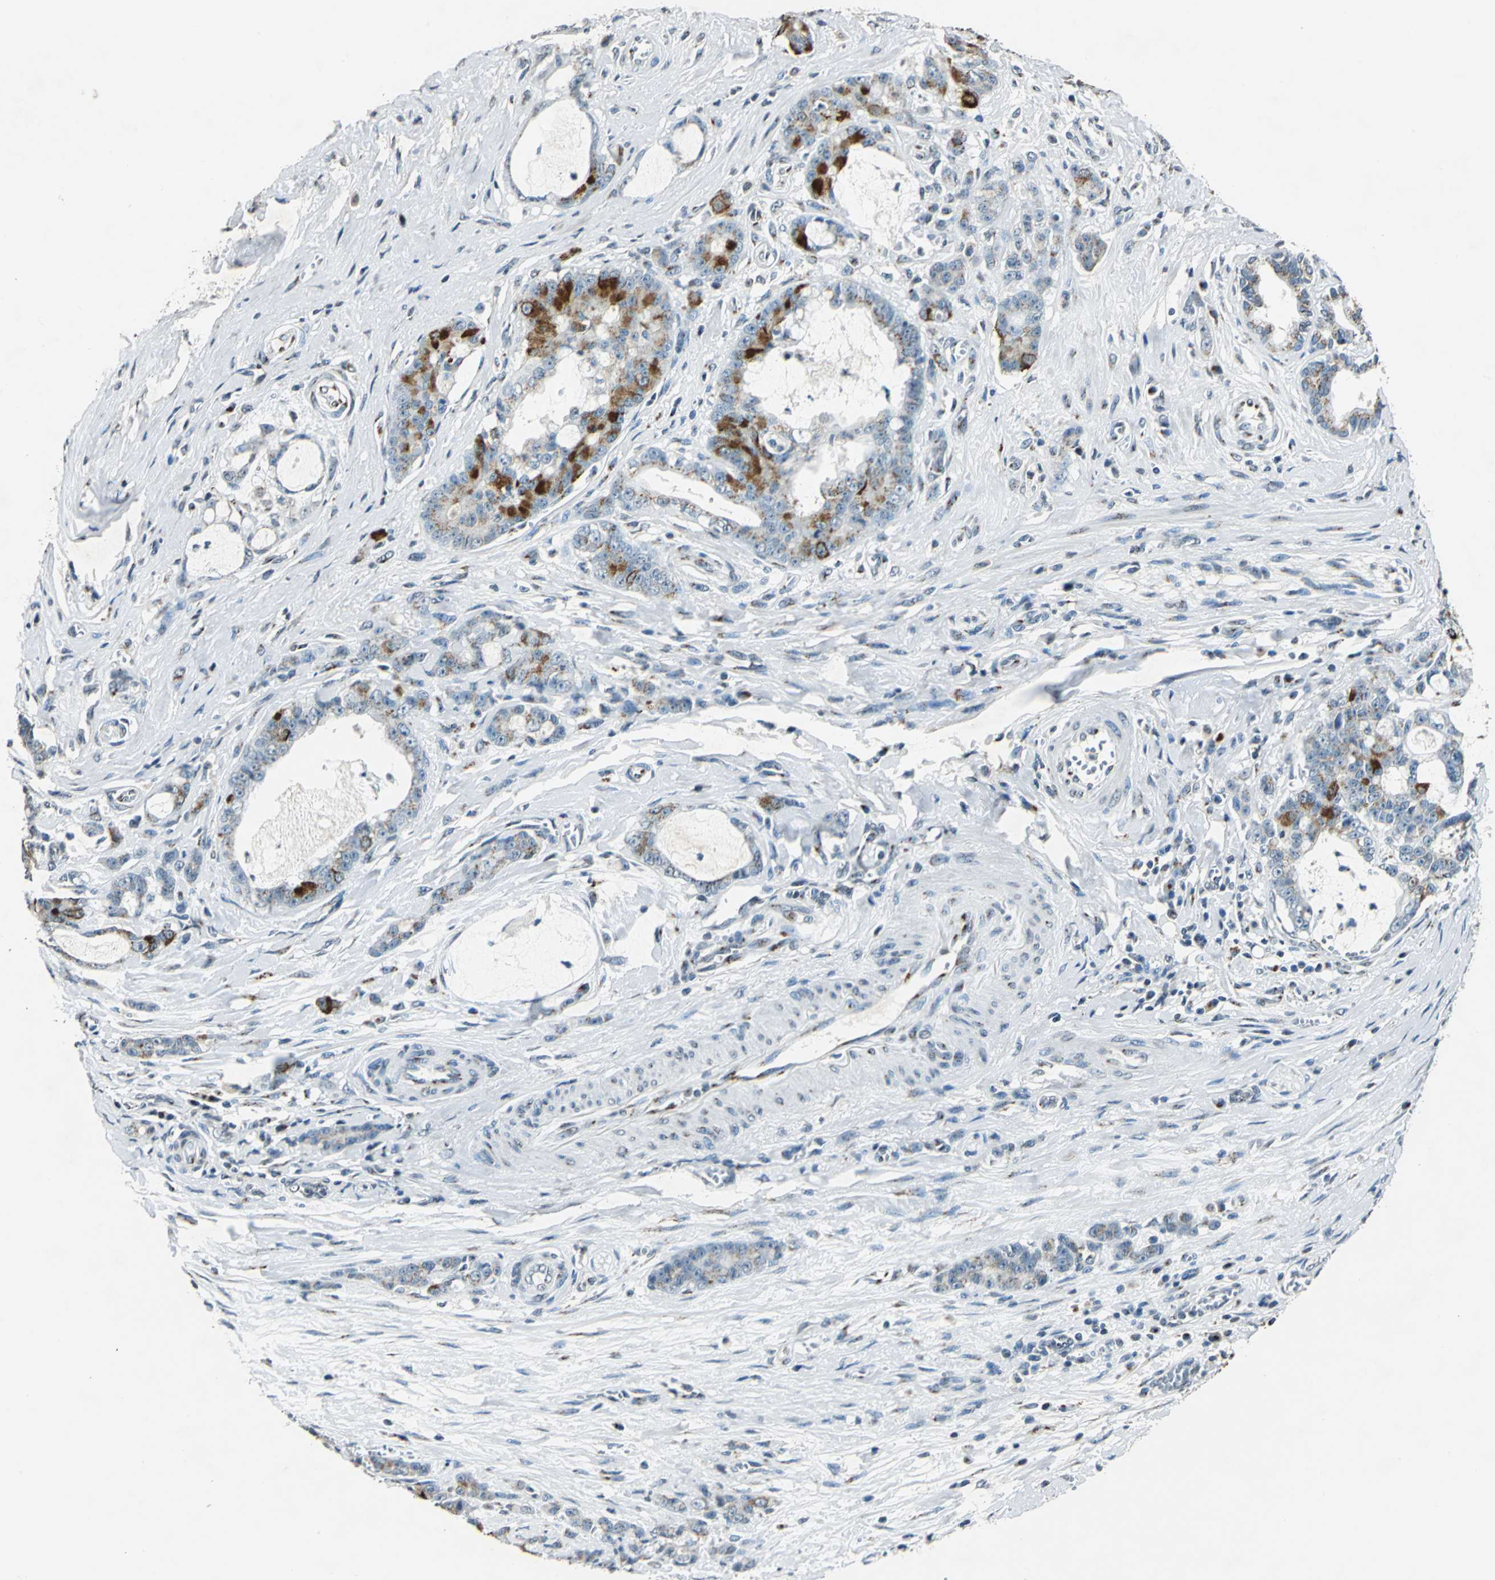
{"staining": {"intensity": "strong", "quantity": "25%-75%", "location": "cytoplasmic/membranous"}, "tissue": "pancreatic cancer", "cell_type": "Tumor cells", "image_type": "cancer", "snomed": [{"axis": "morphology", "description": "Adenocarcinoma, NOS"}, {"axis": "topography", "description": "Pancreas"}], "caption": "Pancreatic adenocarcinoma was stained to show a protein in brown. There is high levels of strong cytoplasmic/membranous positivity in approximately 25%-75% of tumor cells.", "gene": "TMEM115", "patient": {"sex": "female", "age": 73}}